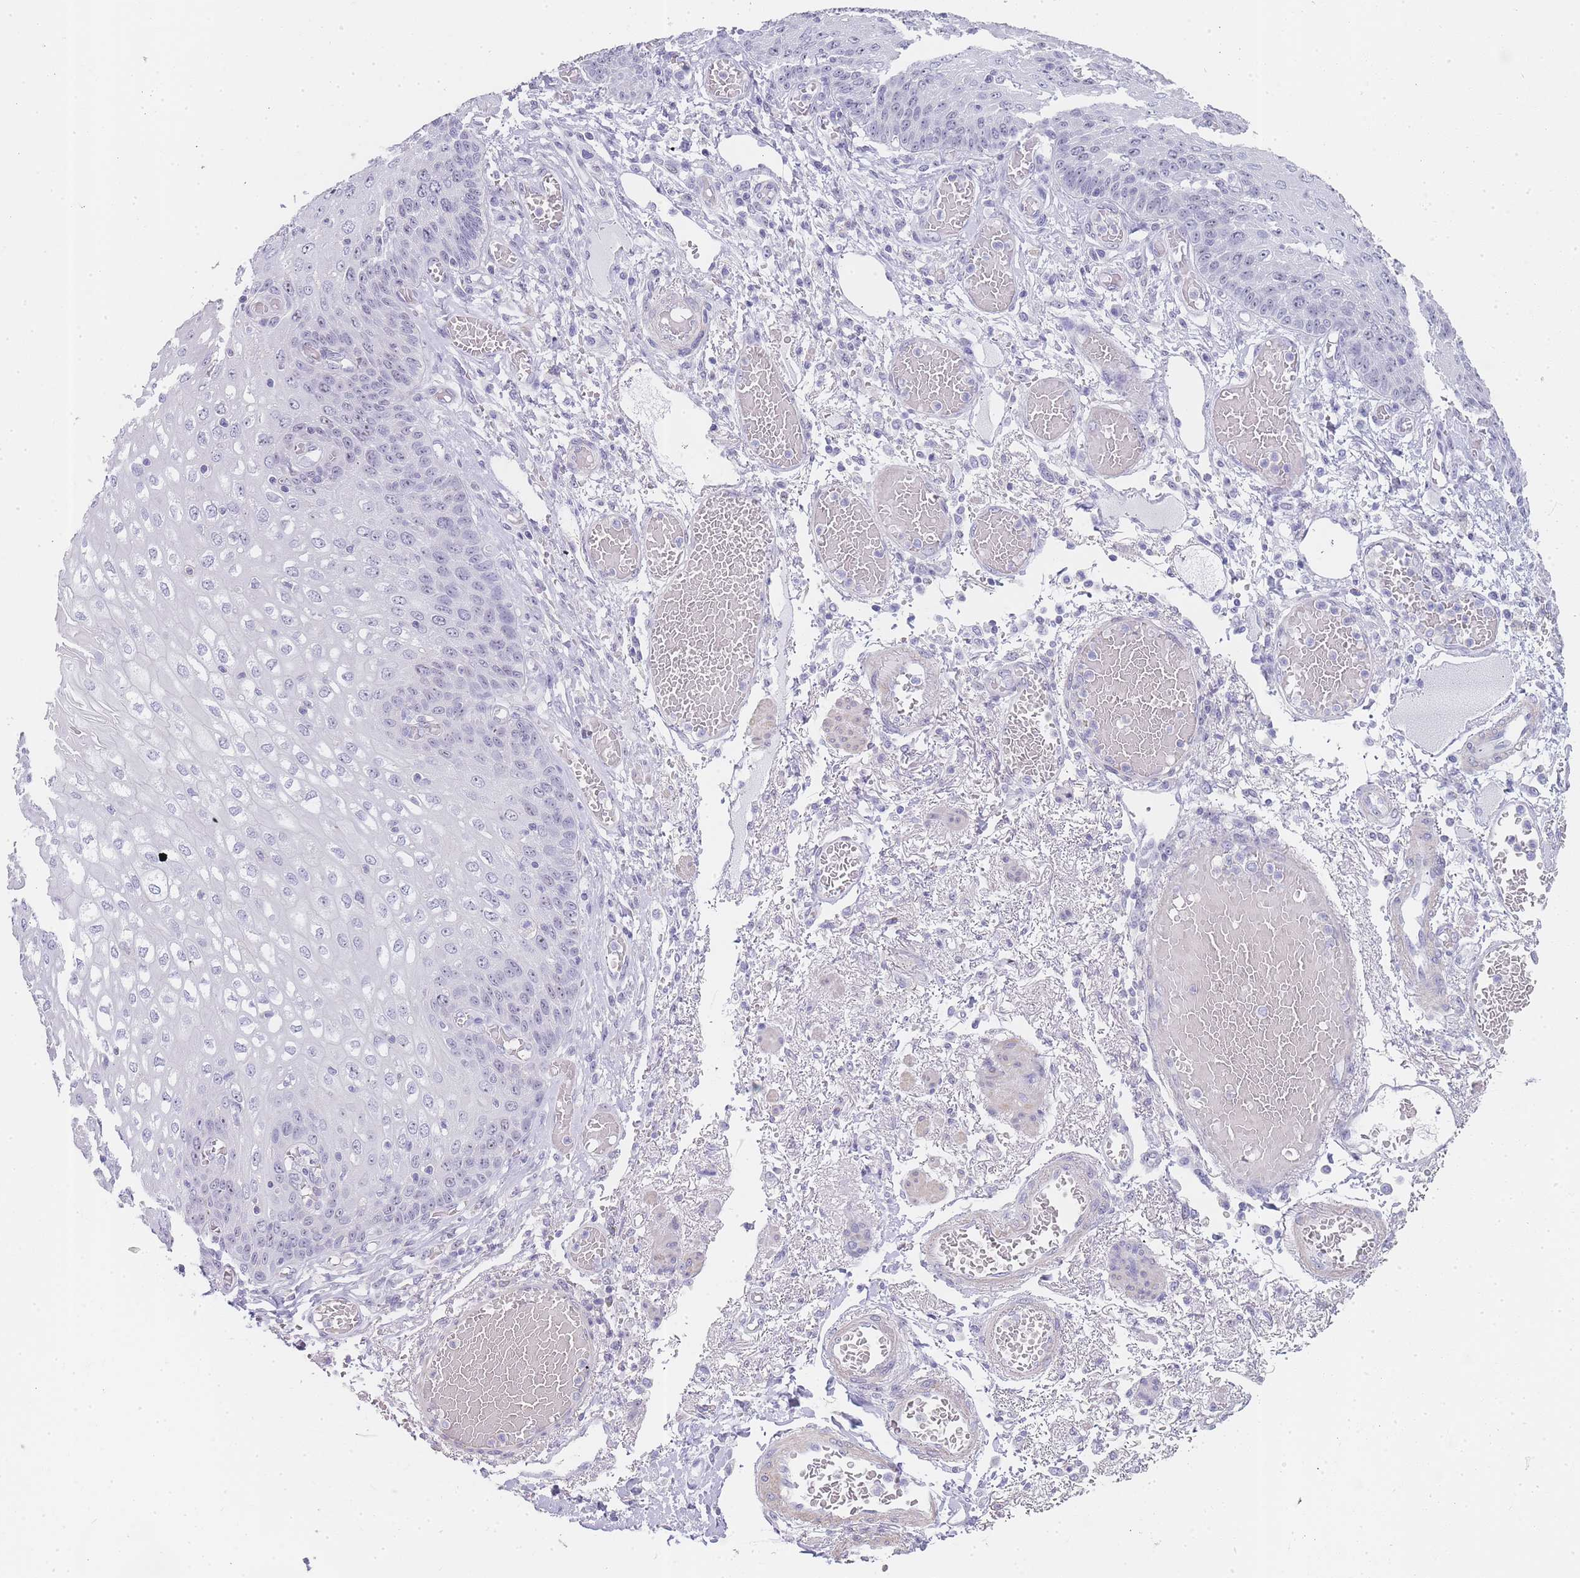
{"staining": {"intensity": "weak", "quantity": "<25%", "location": "nuclear"}, "tissue": "esophagus", "cell_type": "Squamous epithelial cells", "image_type": "normal", "snomed": [{"axis": "morphology", "description": "Normal tissue, NOS"}, {"axis": "topography", "description": "Esophagus"}], "caption": "A high-resolution photomicrograph shows IHC staining of benign esophagus, which shows no significant positivity in squamous epithelial cells. (Stains: DAB immunohistochemistry with hematoxylin counter stain, Microscopy: brightfield microscopy at high magnification).", "gene": "NOP14", "patient": {"sex": "male", "age": 81}}